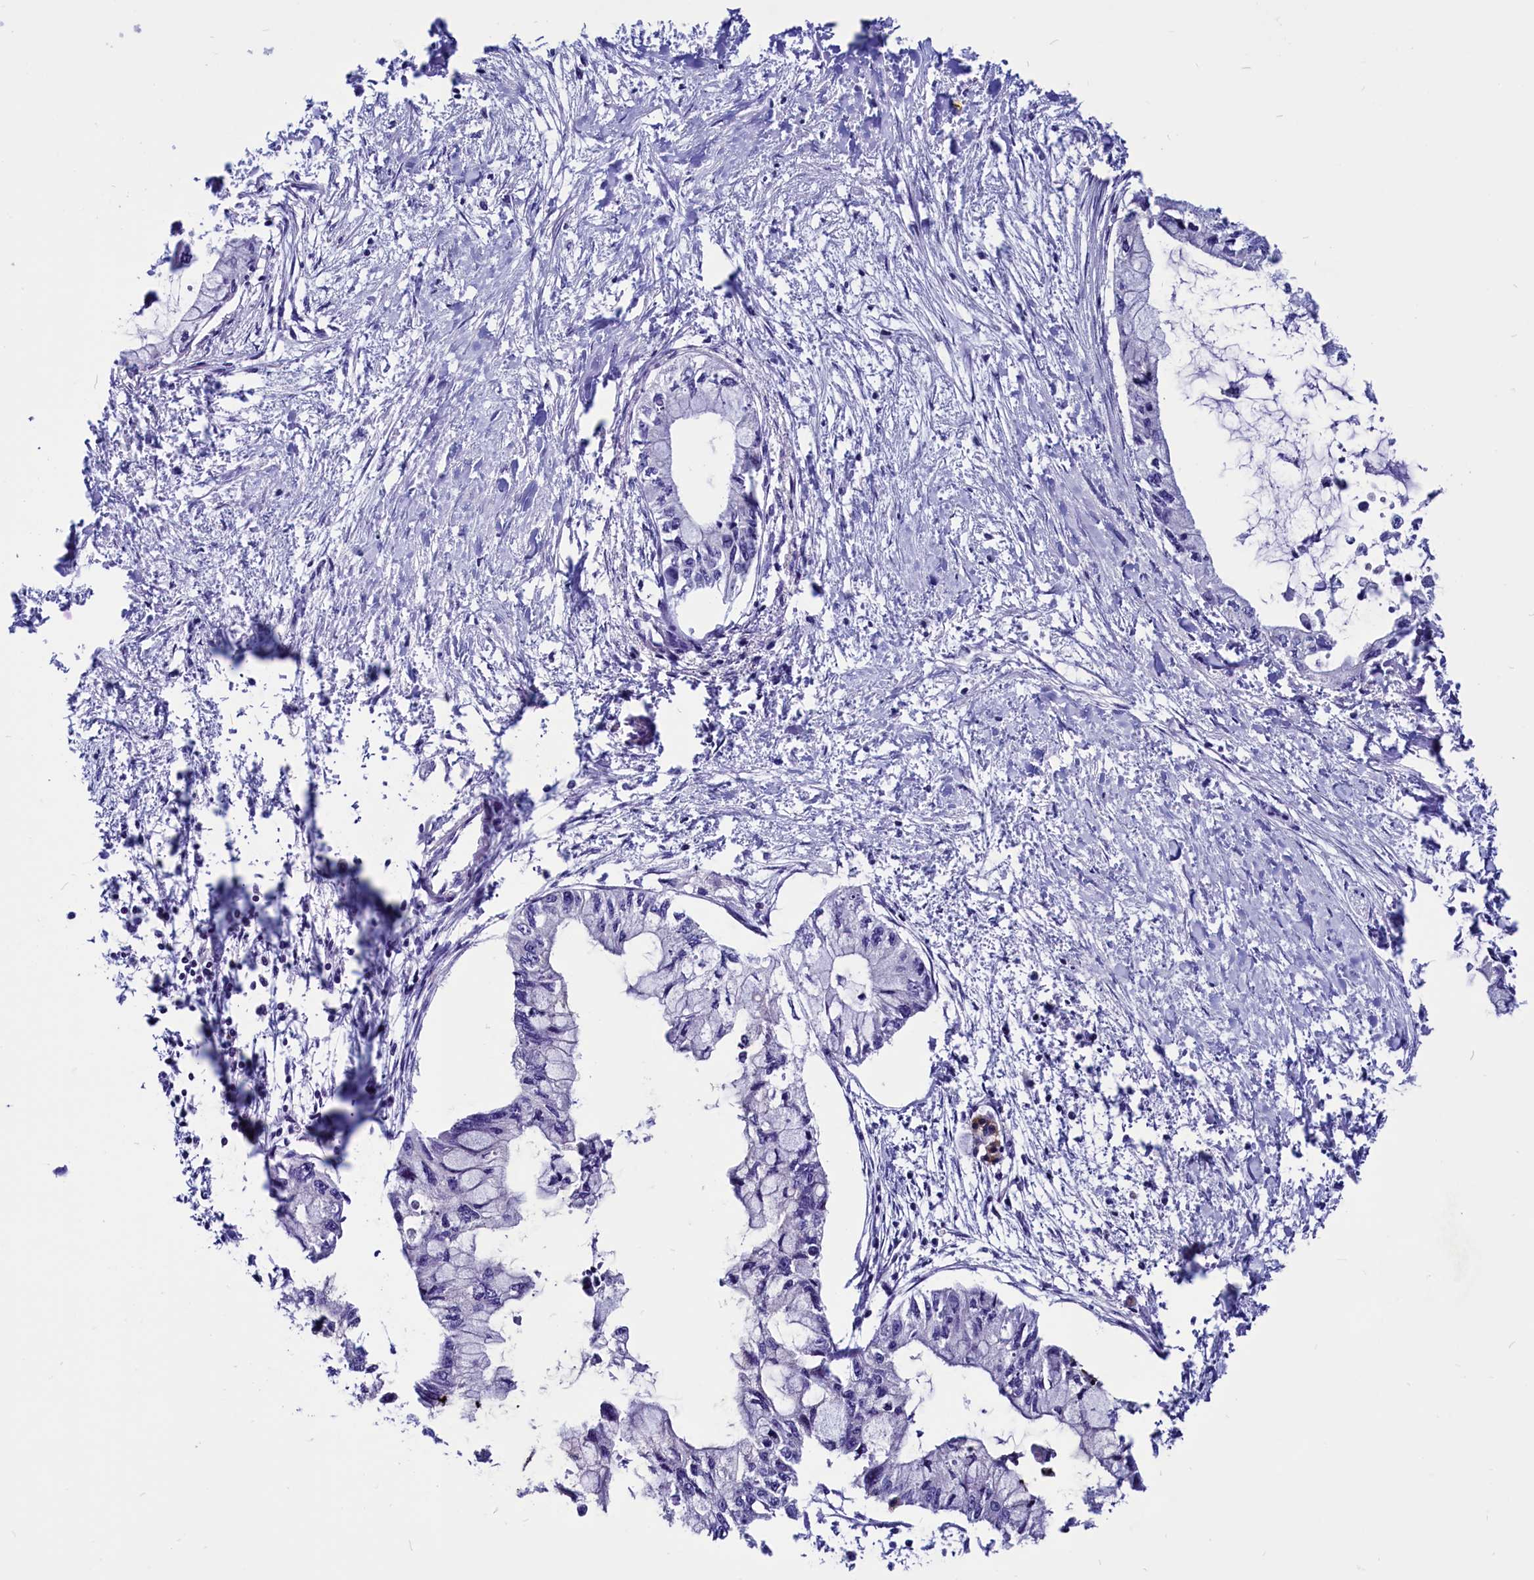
{"staining": {"intensity": "negative", "quantity": "none", "location": "none"}, "tissue": "pancreatic cancer", "cell_type": "Tumor cells", "image_type": "cancer", "snomed": [{"axis": "morphology", "description": "Adenocarcinoma, NOS"}, {"axis": "topography", "description": "Pancreas"}], "caption": "Tumor cells are negative for brown protein staining in pancreatic adenocarcinoma.", "gene": "CCBE1", "patient": {"sex": "male", "age": 48}}